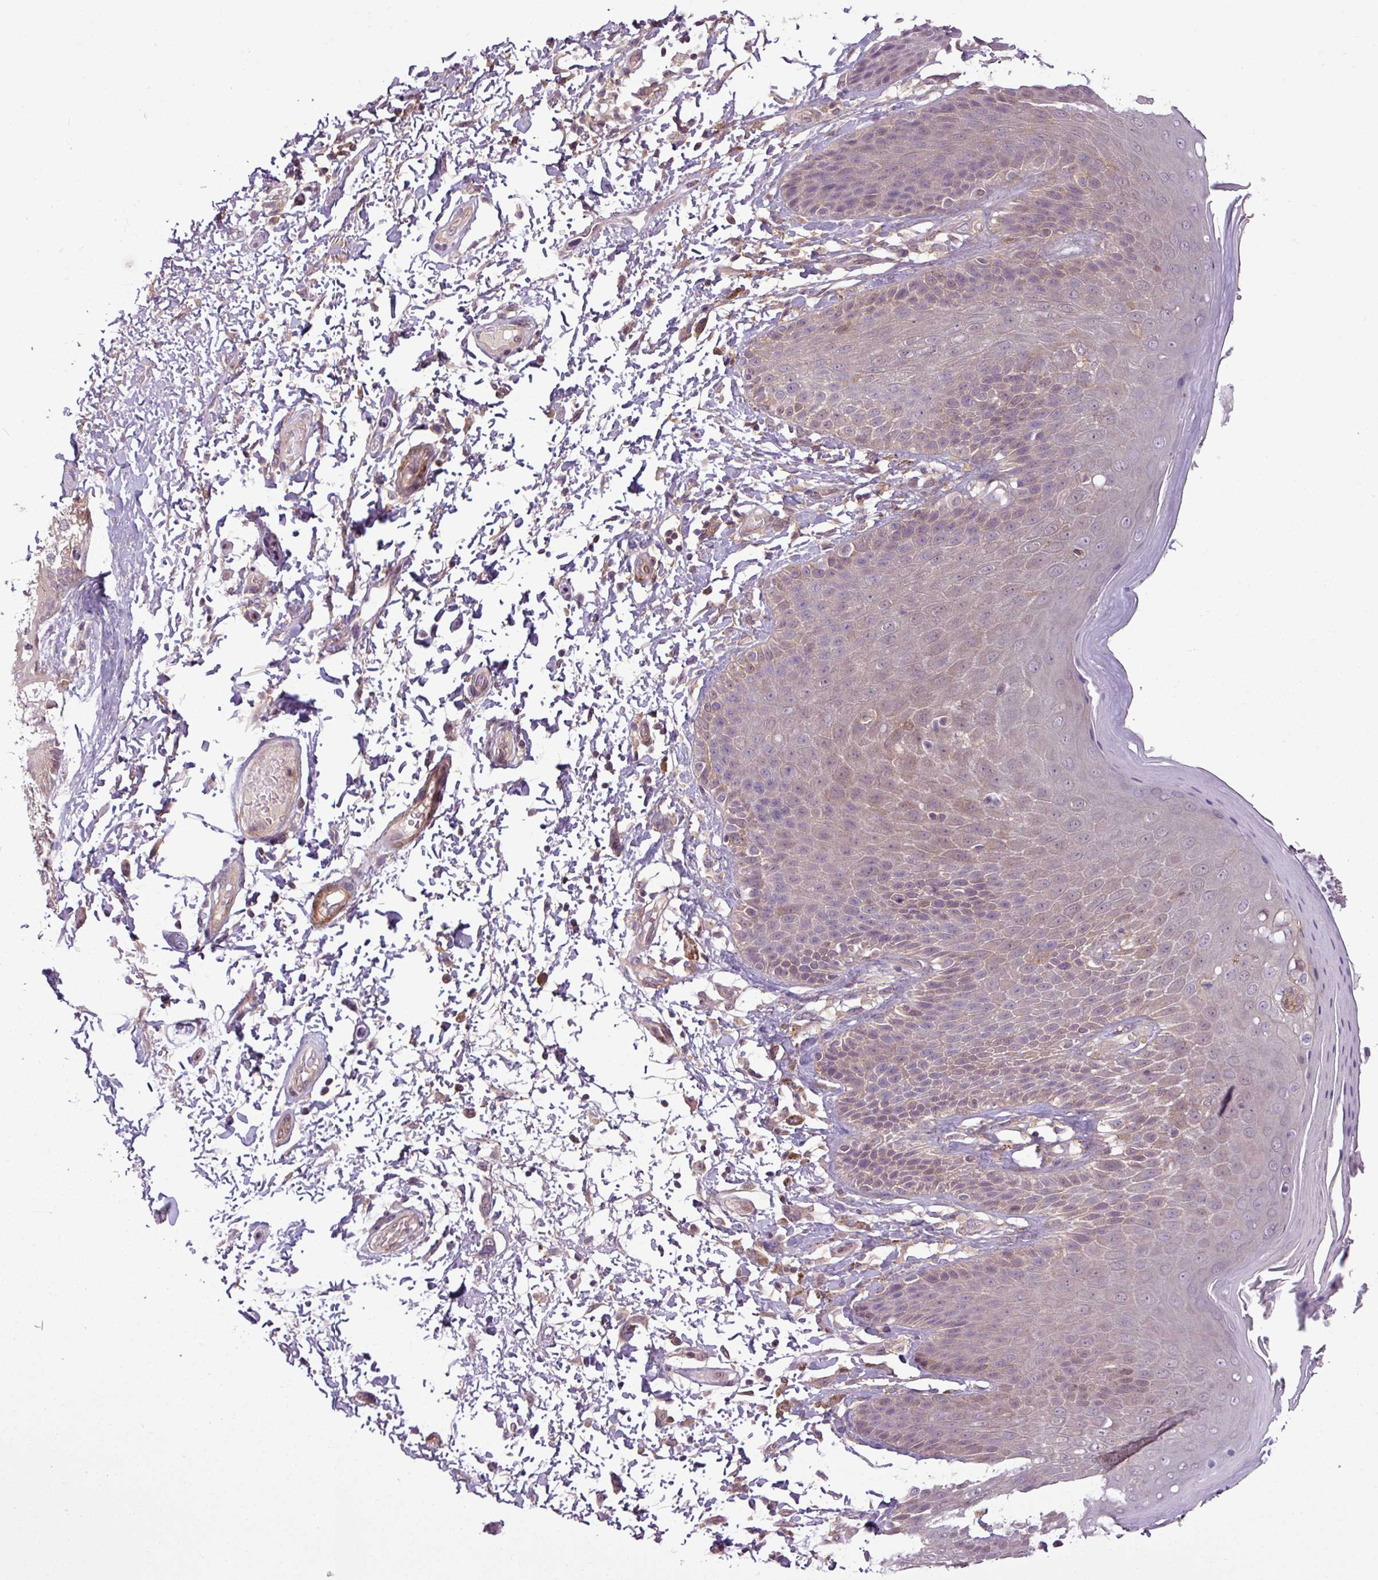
{"staining": {"intensity": "weak", "quantity": "25%-75%", "location": "cytoplasmic/membranous"}, "tissue": "skin", "cell_type": "Epidermal cells", "image_type": "normal", "snomed": [{"axis": "morphology", "description": "Normal tissue, NOS"}, {"axis": "topography", "description": "Peripheral nerve tissue"}], "caption": "DAB immunohistochemical staining of normal human skin displays weak cytoplasmic/membranous protein expression in about 25%-75% of epidermal cells. (DAB IHC with brightfield microscopy, high magnification).", "gene": "SH3BGRL", "patient": {"sex": "male", "age": 51}}